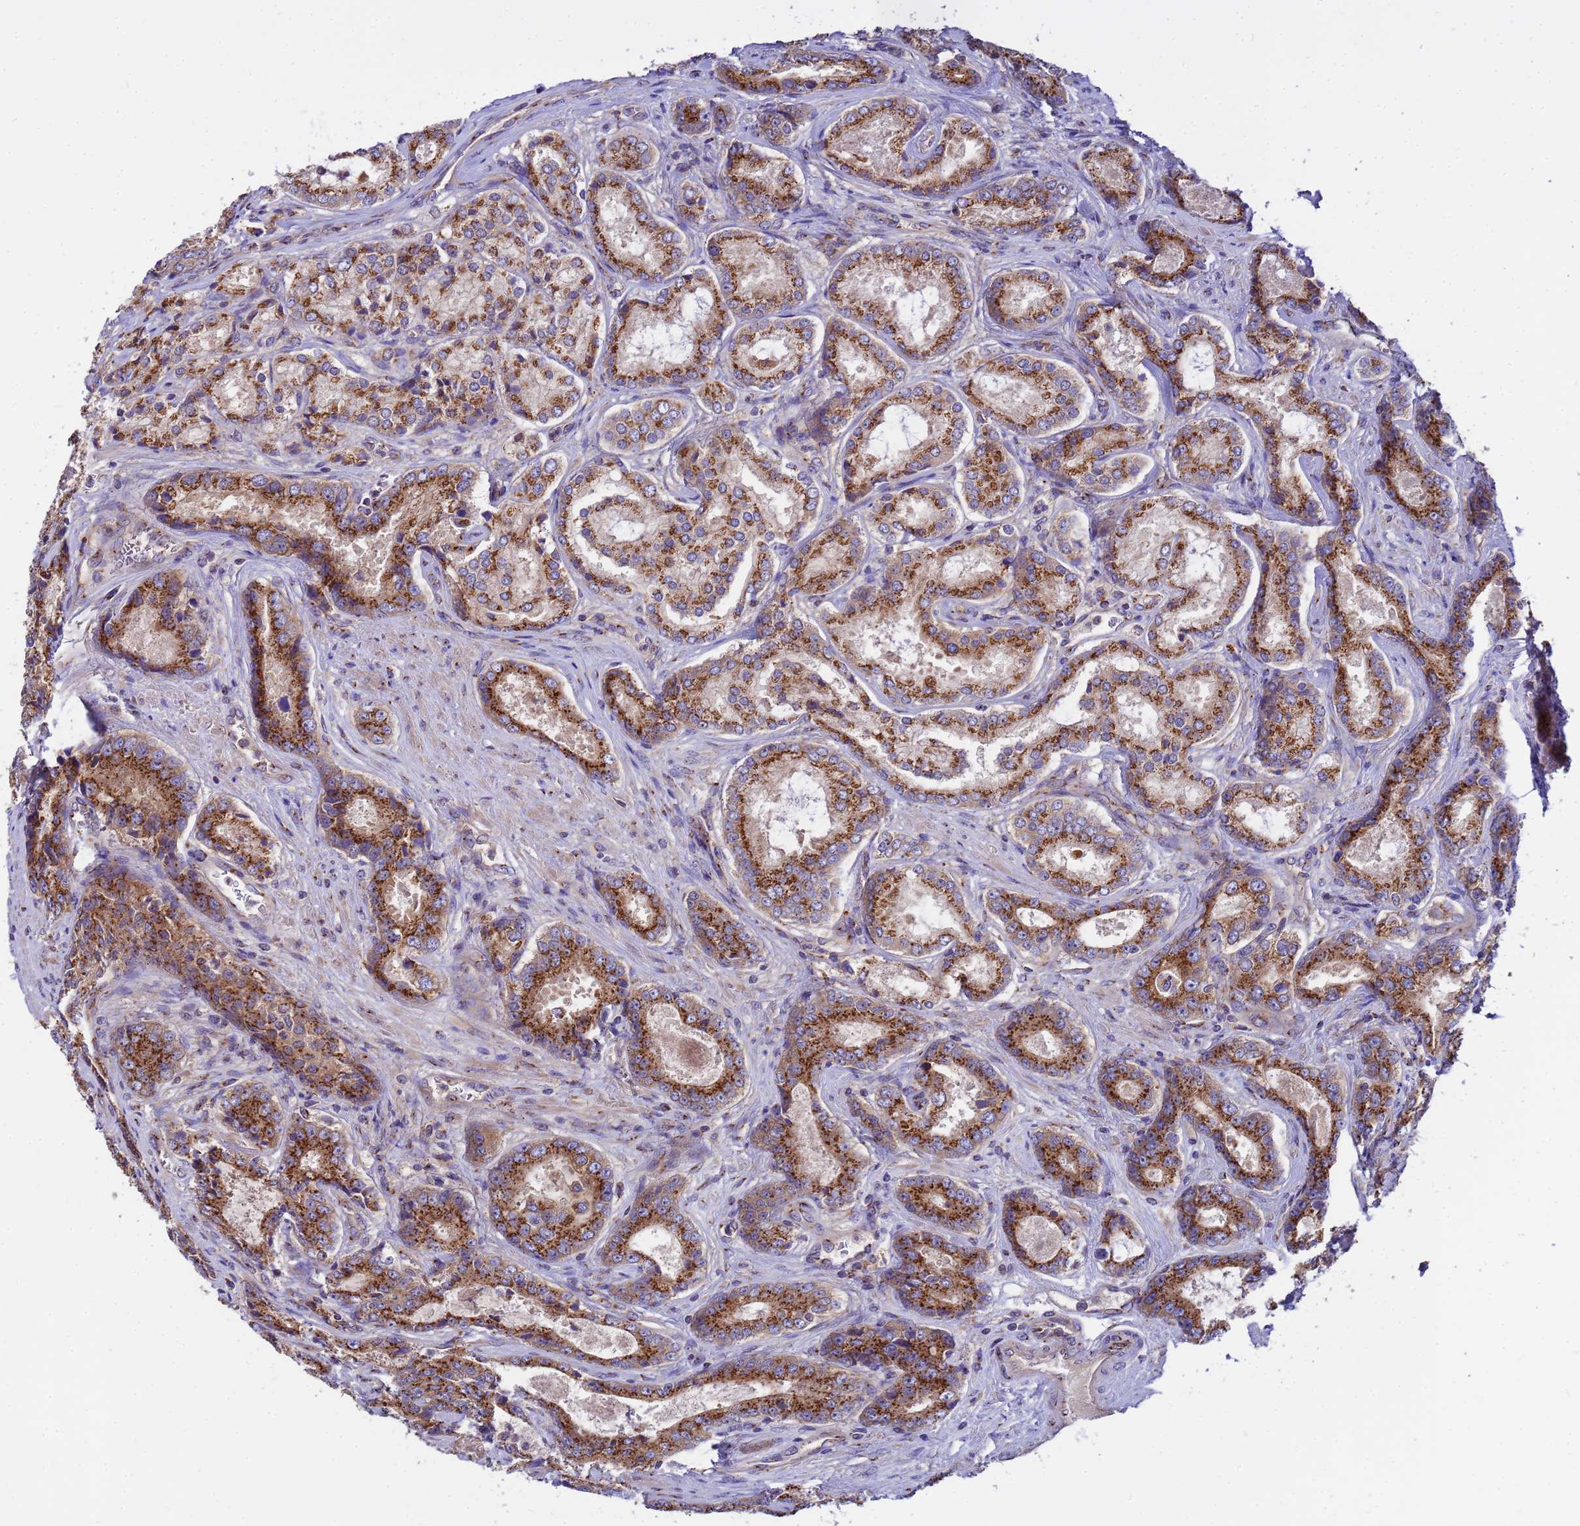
{"staining": {"intensity": "strong", "quantity": ">75%", "location": "cytoplasmic/membranous"}, "tissue": "prostate cancer", "cell_type": "Tumor cells", "image_type": "cancer", "snomed": [{"axis": "morphology", "description": "Adenocarcinoma, Low grade"}, {"axis": "topography", "description": "Prostate"}], "caption": "DAB (3,3'-diaminobenzidine) immunohistochemical staining of low-grade adenocarcinoma (prostate) displays strong cytoplasmic/membranous protein expression in about >75% of tumor cells.", "gene": "HPS3", "patient": {"sex": "male", "age": 68}}